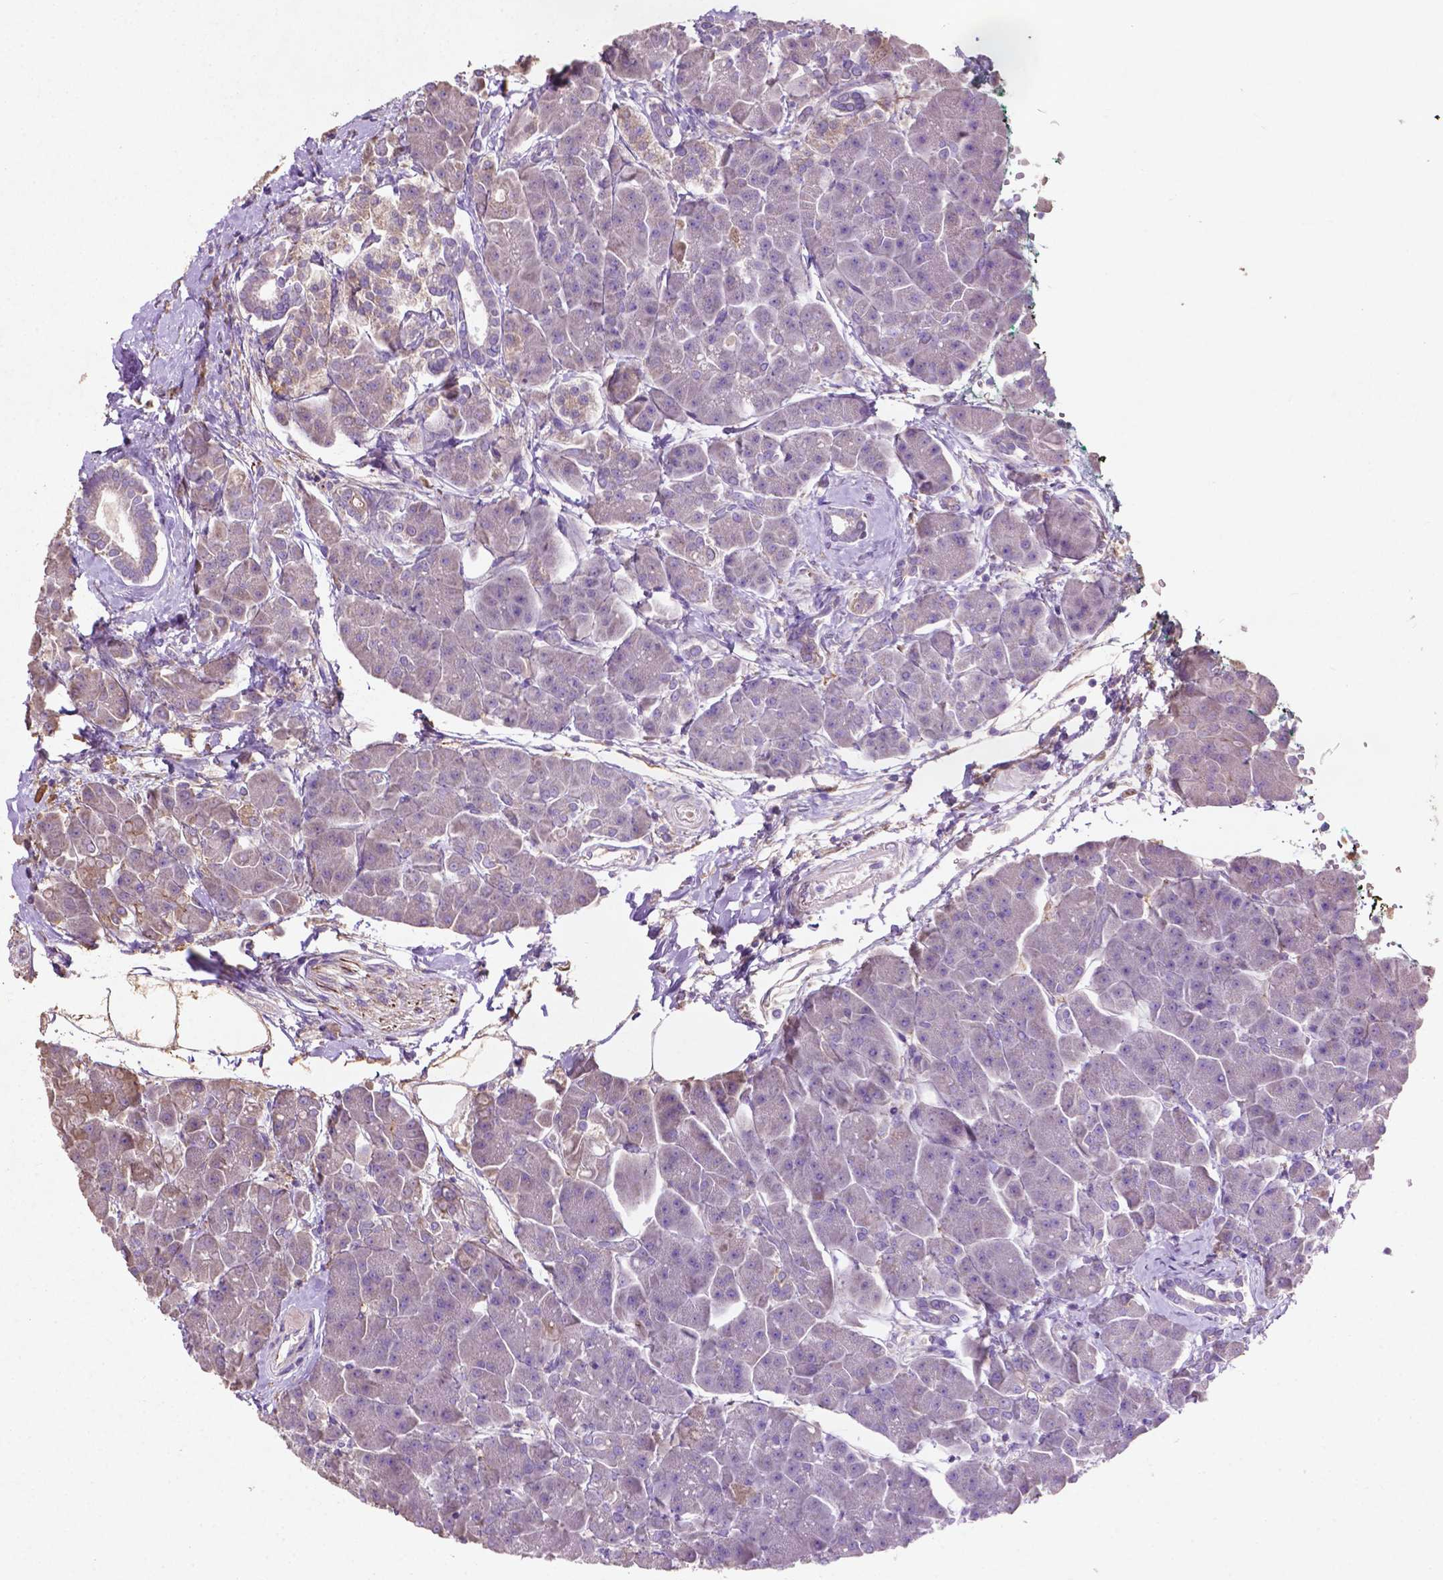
{"staining": {"intensity": "moderate", "quantity": "25%-75%", "location": "cytoplasmic/membranous"}, "tissue": "pancreas", "cell_type": "Exocrine glandular cells", "image_type": "normal", "snomed": [{"axis": "morphology", "description": "Normal tissue, NOS"}, {"axis": "topography", "description": "Adipose tissue"}, {"axis": "topography", "description": "Pancreas"}, {"axis": "topography", "description": "Peripheral nerve tissue"}], "caption": "A photomicrograph of pancreas stained for a protein reveals moderate cytoplasmic/membranous brown staining in exocrine glandular cells. (Brightfield microscopy of DAB IHC at high magnification).", "gene": "MBTPS1", "patient": {"sex": "female", "age": 58}}